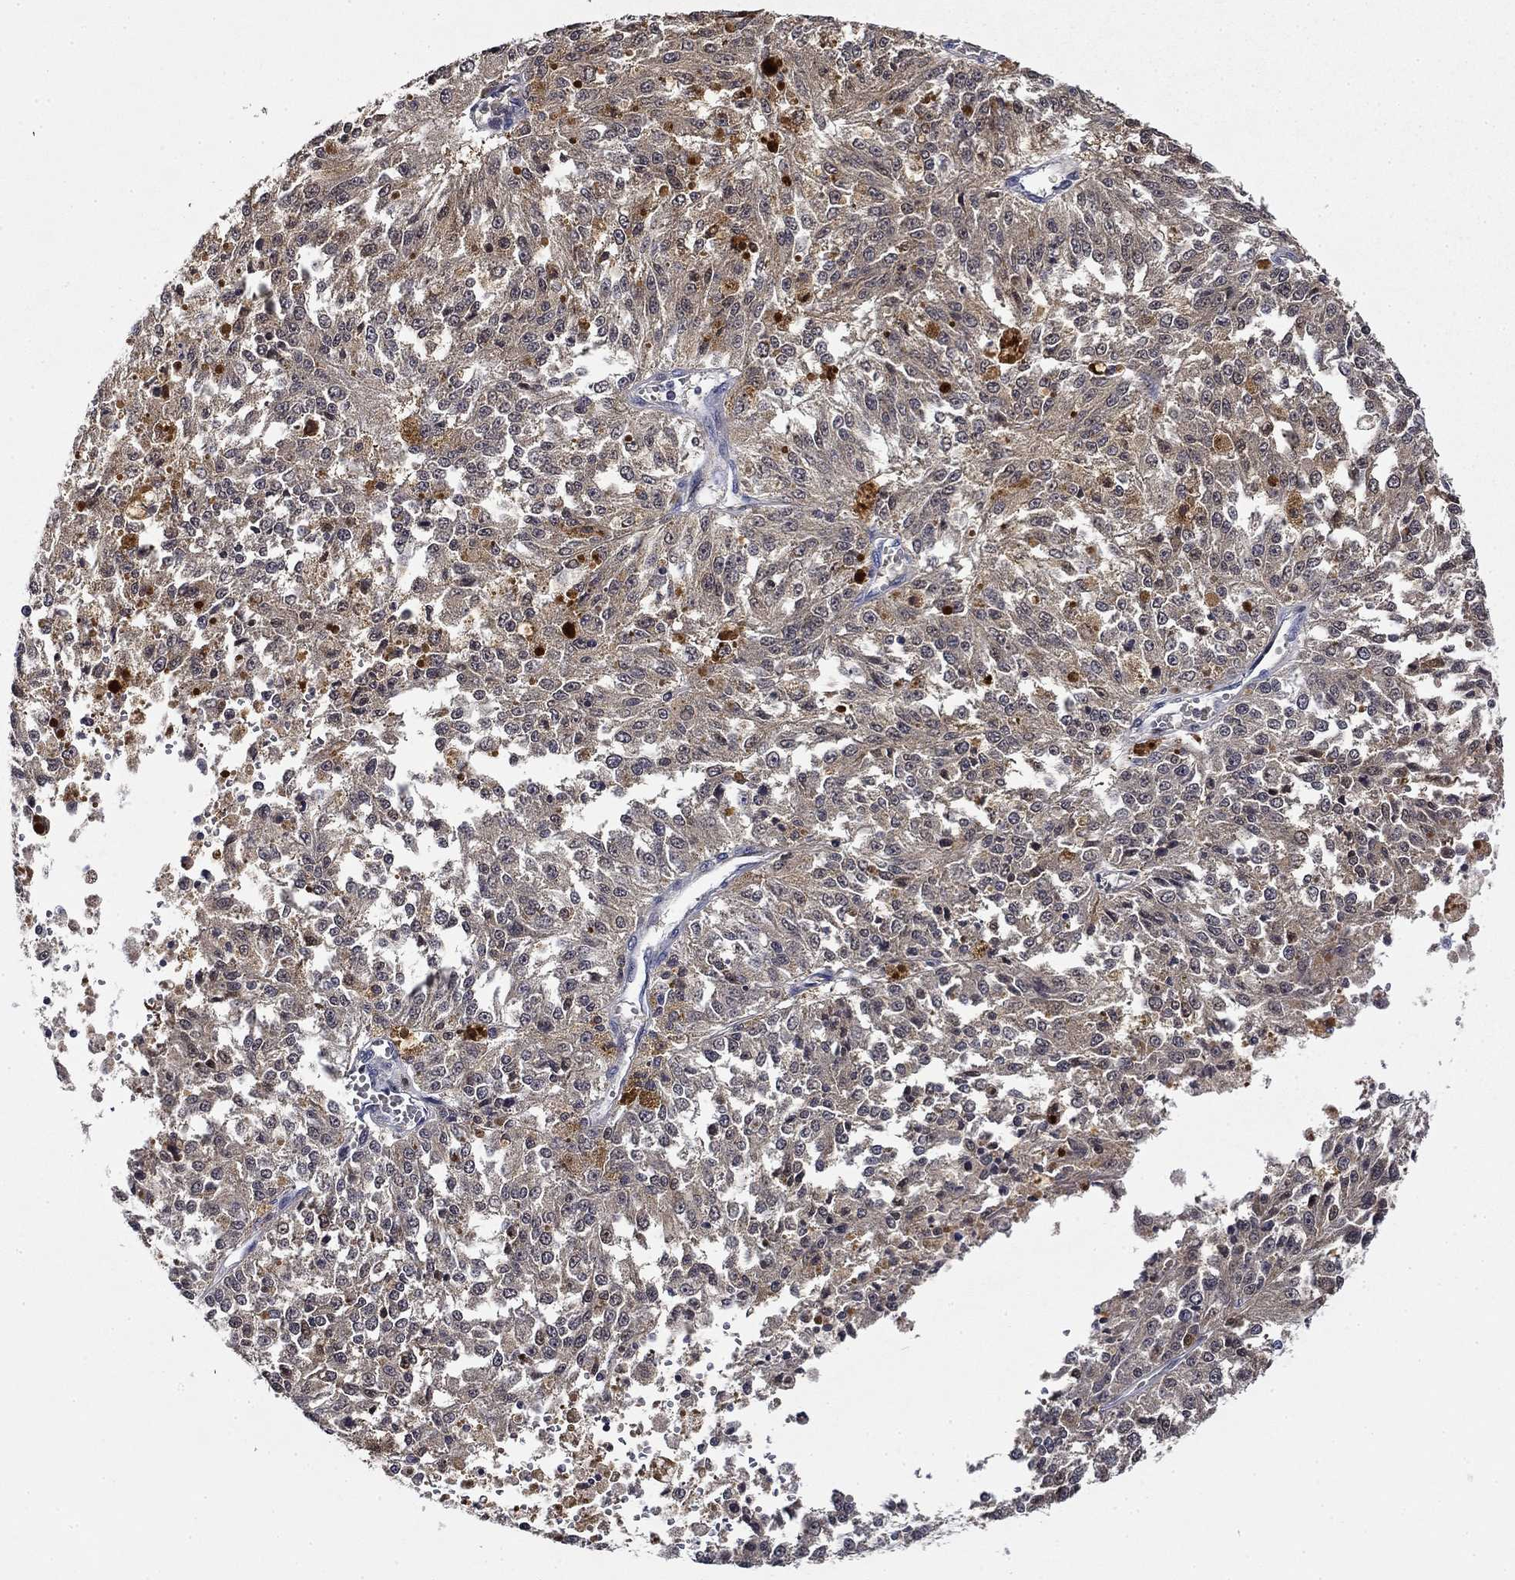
{"staining": {"intensity": "weak", "quantity": "25%-75%", "location": "cytoplasmic/membranous"}, "tissue": "melanoma", "cell_type": "Tumor cells", "image_type": "cancer", "snomed": [{"axis": "morphology", "description": "Malignant melanoma, Metastatic site"}, {"axis": "topography", "description": "Lymph node"}], "caption": "Weak cytoplasmic/membranous protein staining is seen in about 25%-75% of tumor cells in melanoma.", "gene": "DDTL", "patient": {"sex": "female", "age": 64}}